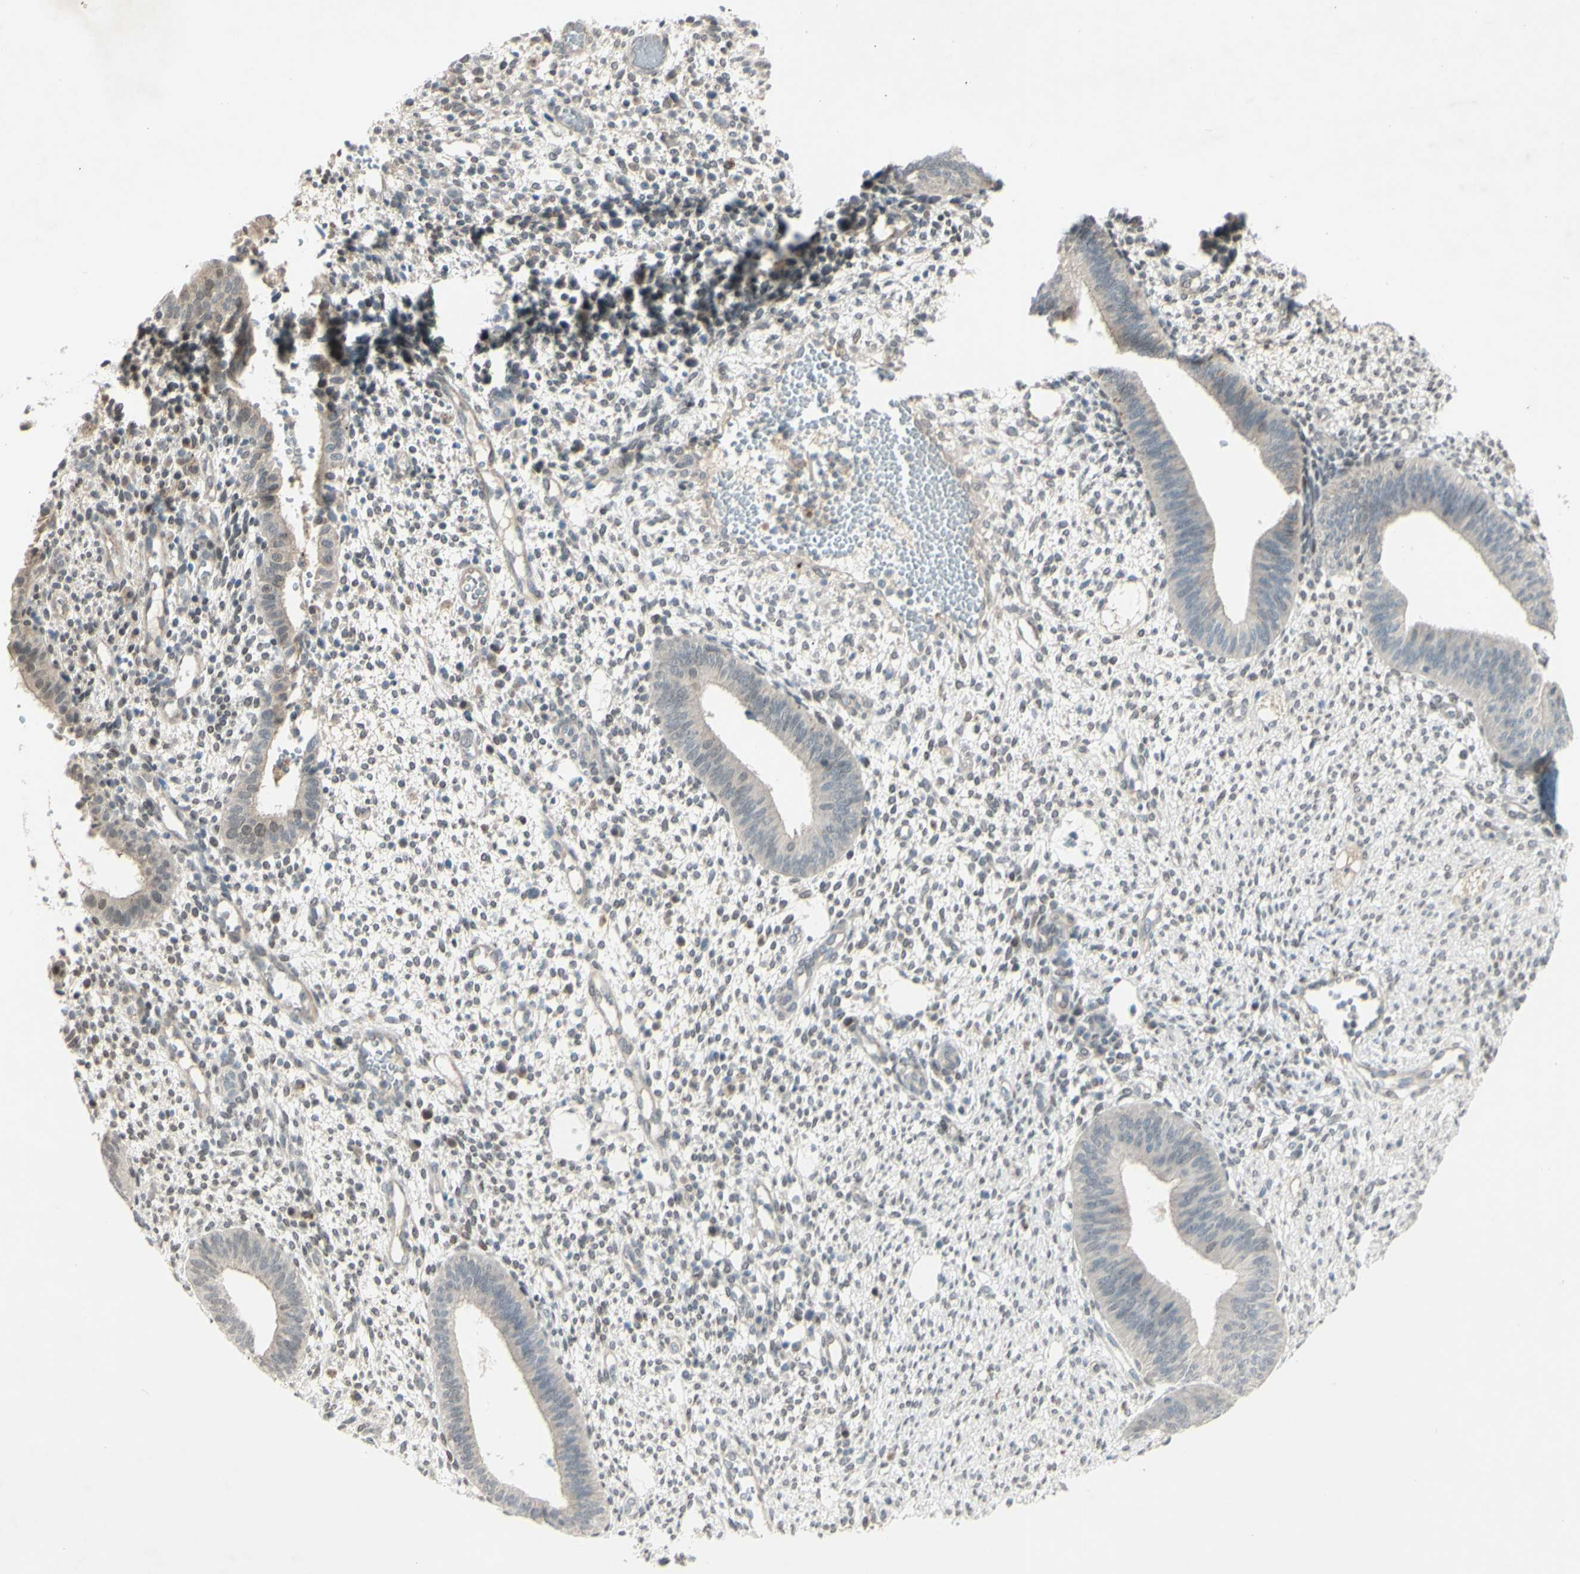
{"staining": {"intensity": "weak", "quantity": "25%-75%", "location": "cytoplasmic/membranous"}, "tissue": "endometrium", "cell_type": "Cells in endometrial stroma", "image_type": "normal", "snomed": [{"axis": "morphology", "description": "Normal tissue, NOS"}, {"axis": "topography", "description": "Endometrium"}], "caption": "Human endometrium stained with a brown dye demonstrates weak cytoplasmic/membranous positive expression in about 25%-75% of cells in endometrial stroma.", "gene": "FGFR2", "patient": {"sex": "female", "age": 35}}